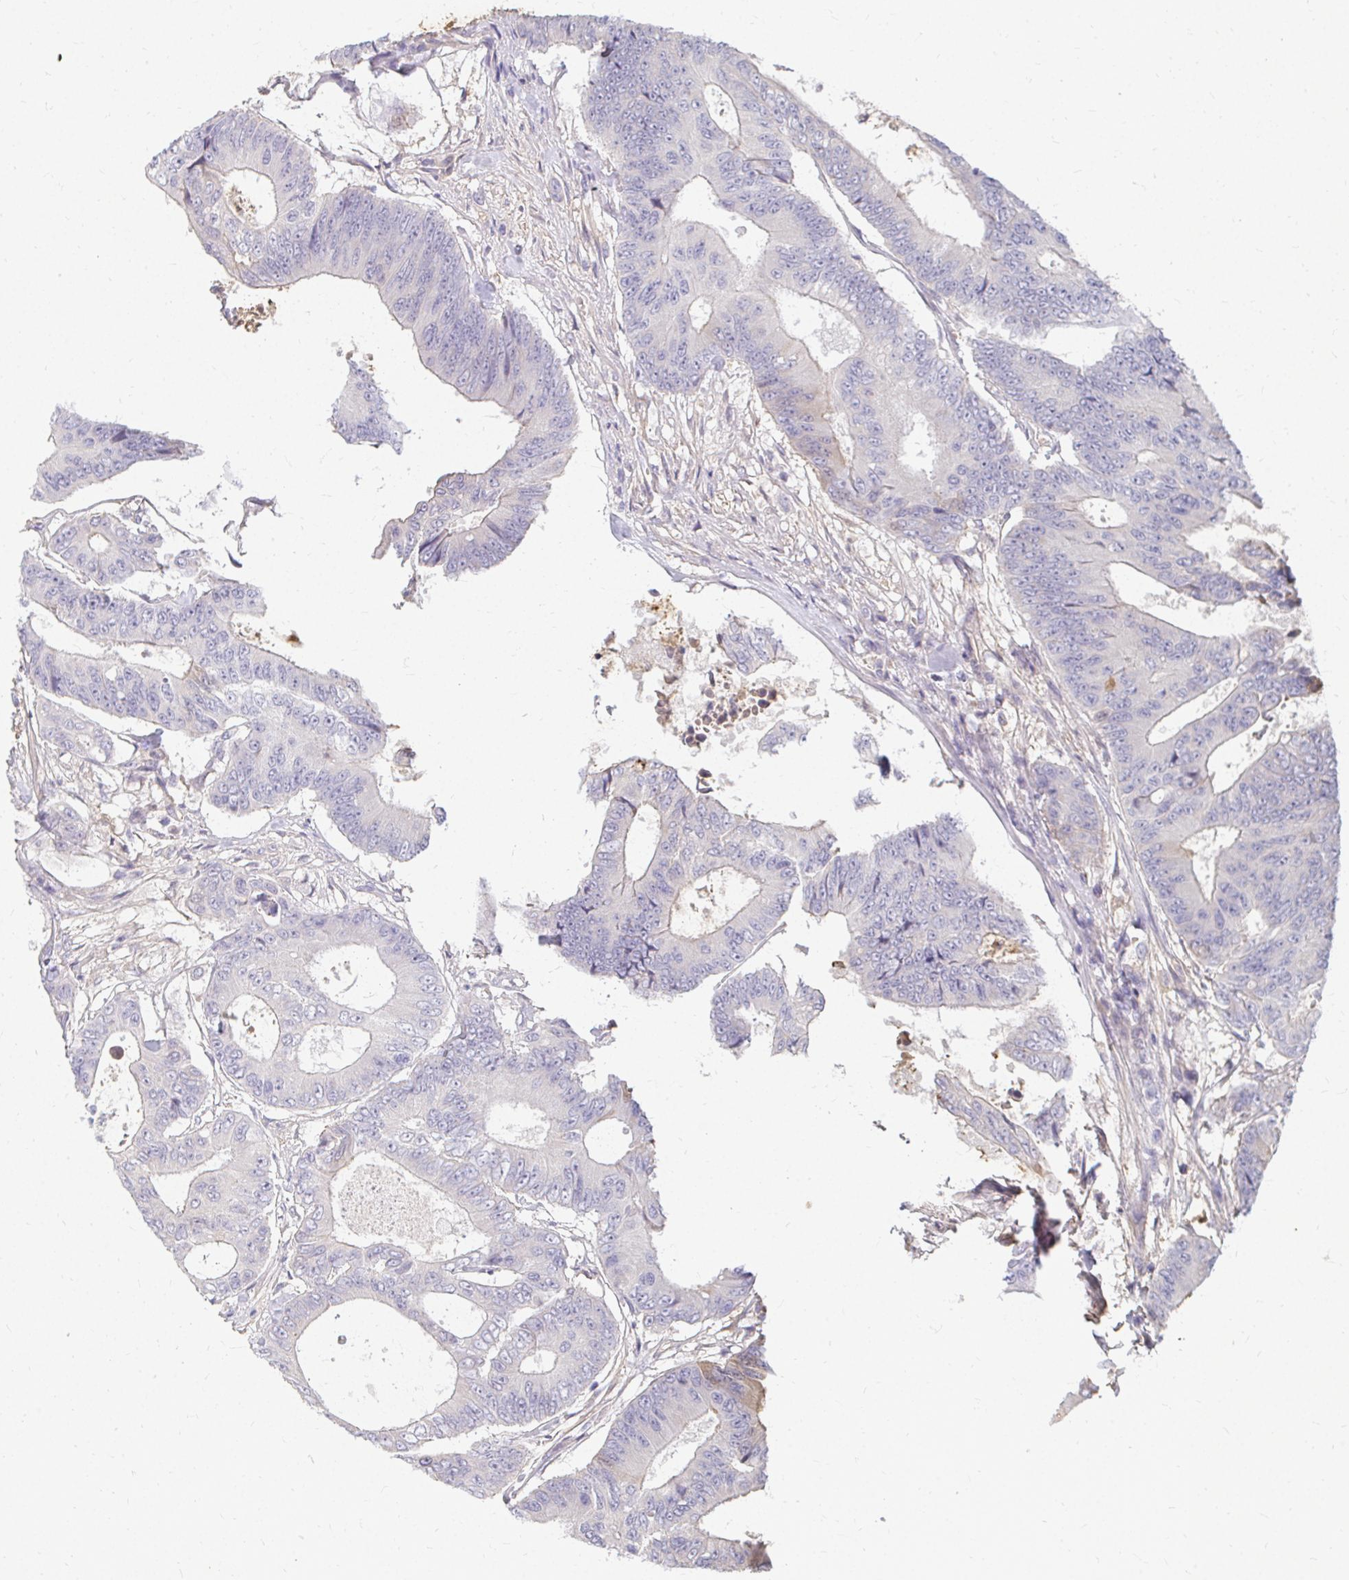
{"staining": {"intensity": "negative", "quantity": "none", "location": "none"}, "tissue": "colorectal cancer", "cell_type": "Tumor cells", "image_type": "cancer", "snomed": [{"axis": "morphology", "description": "Adenocarcinoma, NOS"}, {"axis": "topography", "description": "Colon"}], "caption": "The photomicrograph shows no staining of tumor cells in adenocarcinoma (colorectal). Nuclei are stained in blue.", "gene": "LOXL4", "patient": {"sex": "female", "age": 48}}